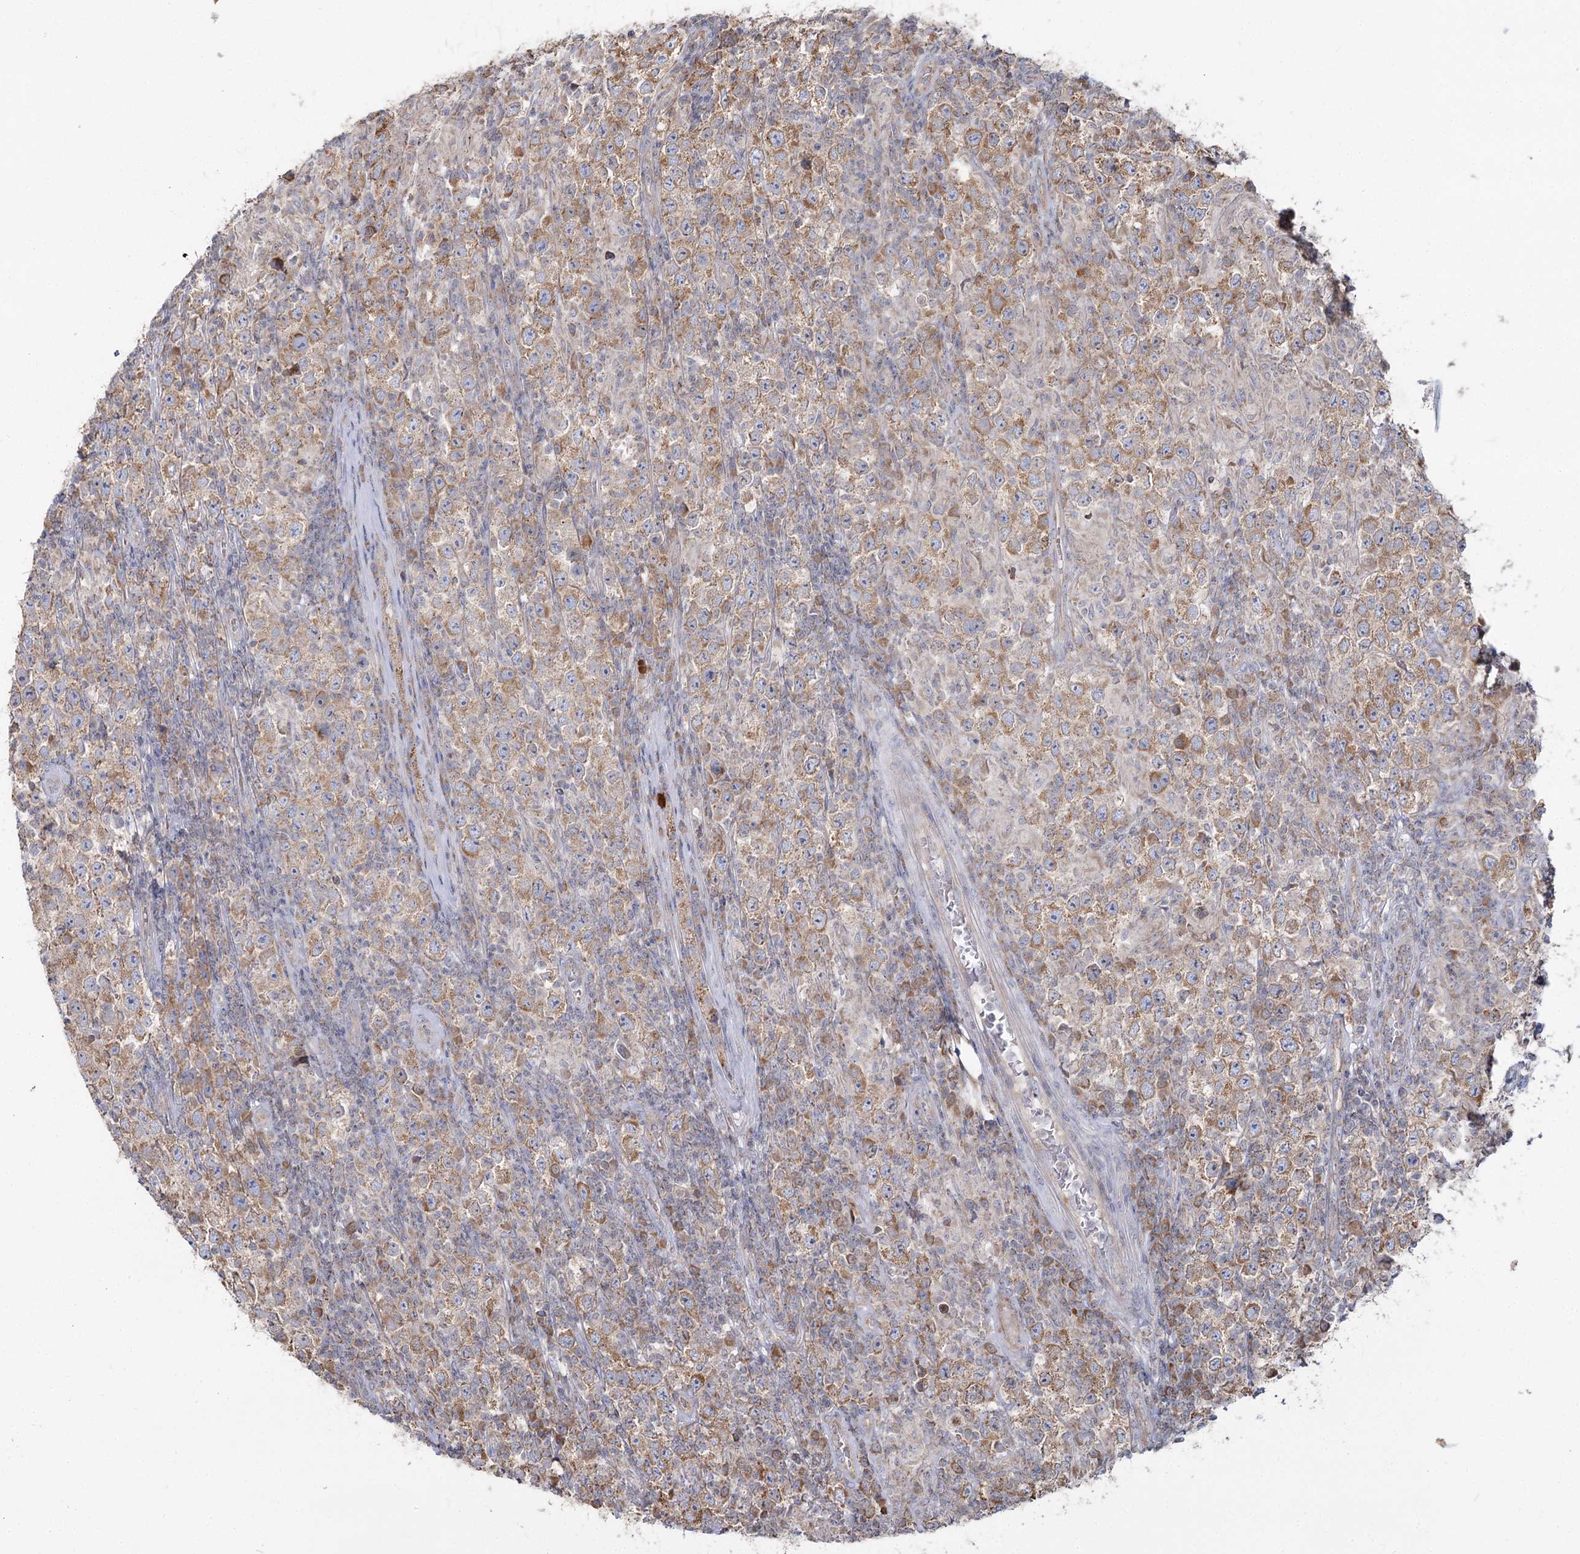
{"staining": {"intensity": "moderate", "quantity": ">75%", "location": "cytoplasmic/membranous"}, "tissue": "testis cancer", "cell_type": "Tumor cells", "image_type": "cancer", "snomed": [{"axis": "morphology", "description": "Normal tissue, NOS"}, {"axis": "morphology", "description": "Urothelial carcinoma, High grade"}, {"axis": "morphology", "description": "Seminoma, NOS"}, {"axis": "morphology", "description": "Carcinoma, Embryonal, NOS"}, {"axis": "topography", "description": "Urinary bladder"}, {"axis": "topography", "description": "Testis"}], "caption": "Tumor cells exhibit moderate cytoplasmic/membranous staining in approximately >75% of cells in testis seminoma.", "gene": "ACOX2", "patient": {"sex": "male", "age": 41}}